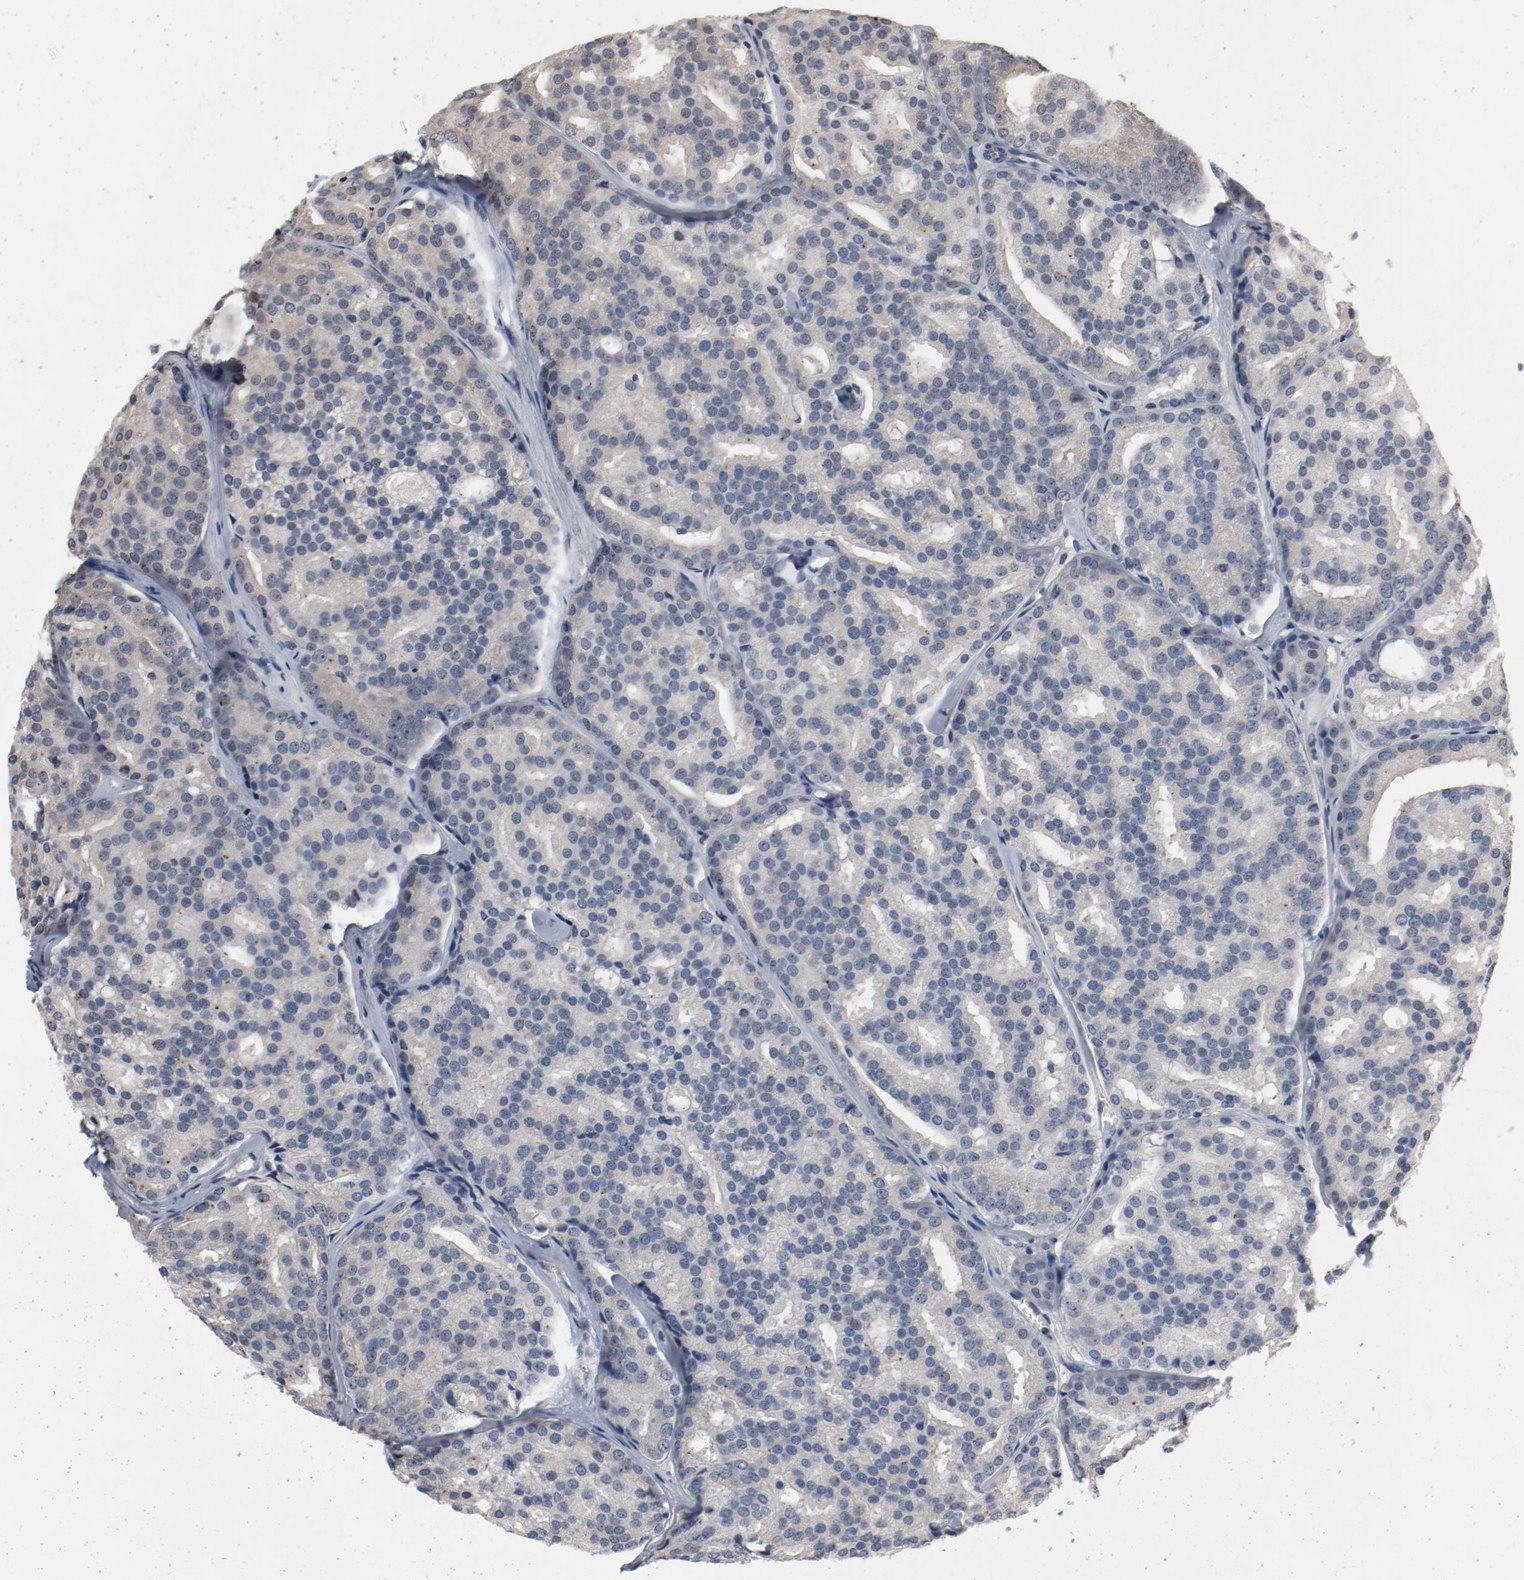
{"staining": {"intensity": "weak", "quantity": ">75%", "location": "cytoplasmic/membranous"}, "tissue": "prostate cancer", "cell_type": "Tumor cells", "image_type": "cancer", "snomed": [{"axis": "morphology", "description": "Adenocarcinoma, High grade"}, {"axis": "topography", "description": "Prostate"}], "caption": "IHC (DAB (3,3'-diaminobenzidine)) staining of prostate cancer (high-grade adenocarcinoma) reveals weak cytoplasmic/membranous protein expression in about >75% of tumor cells.", "gene": "DNAL4", "patient": {"sex": "male", "age": 64}}